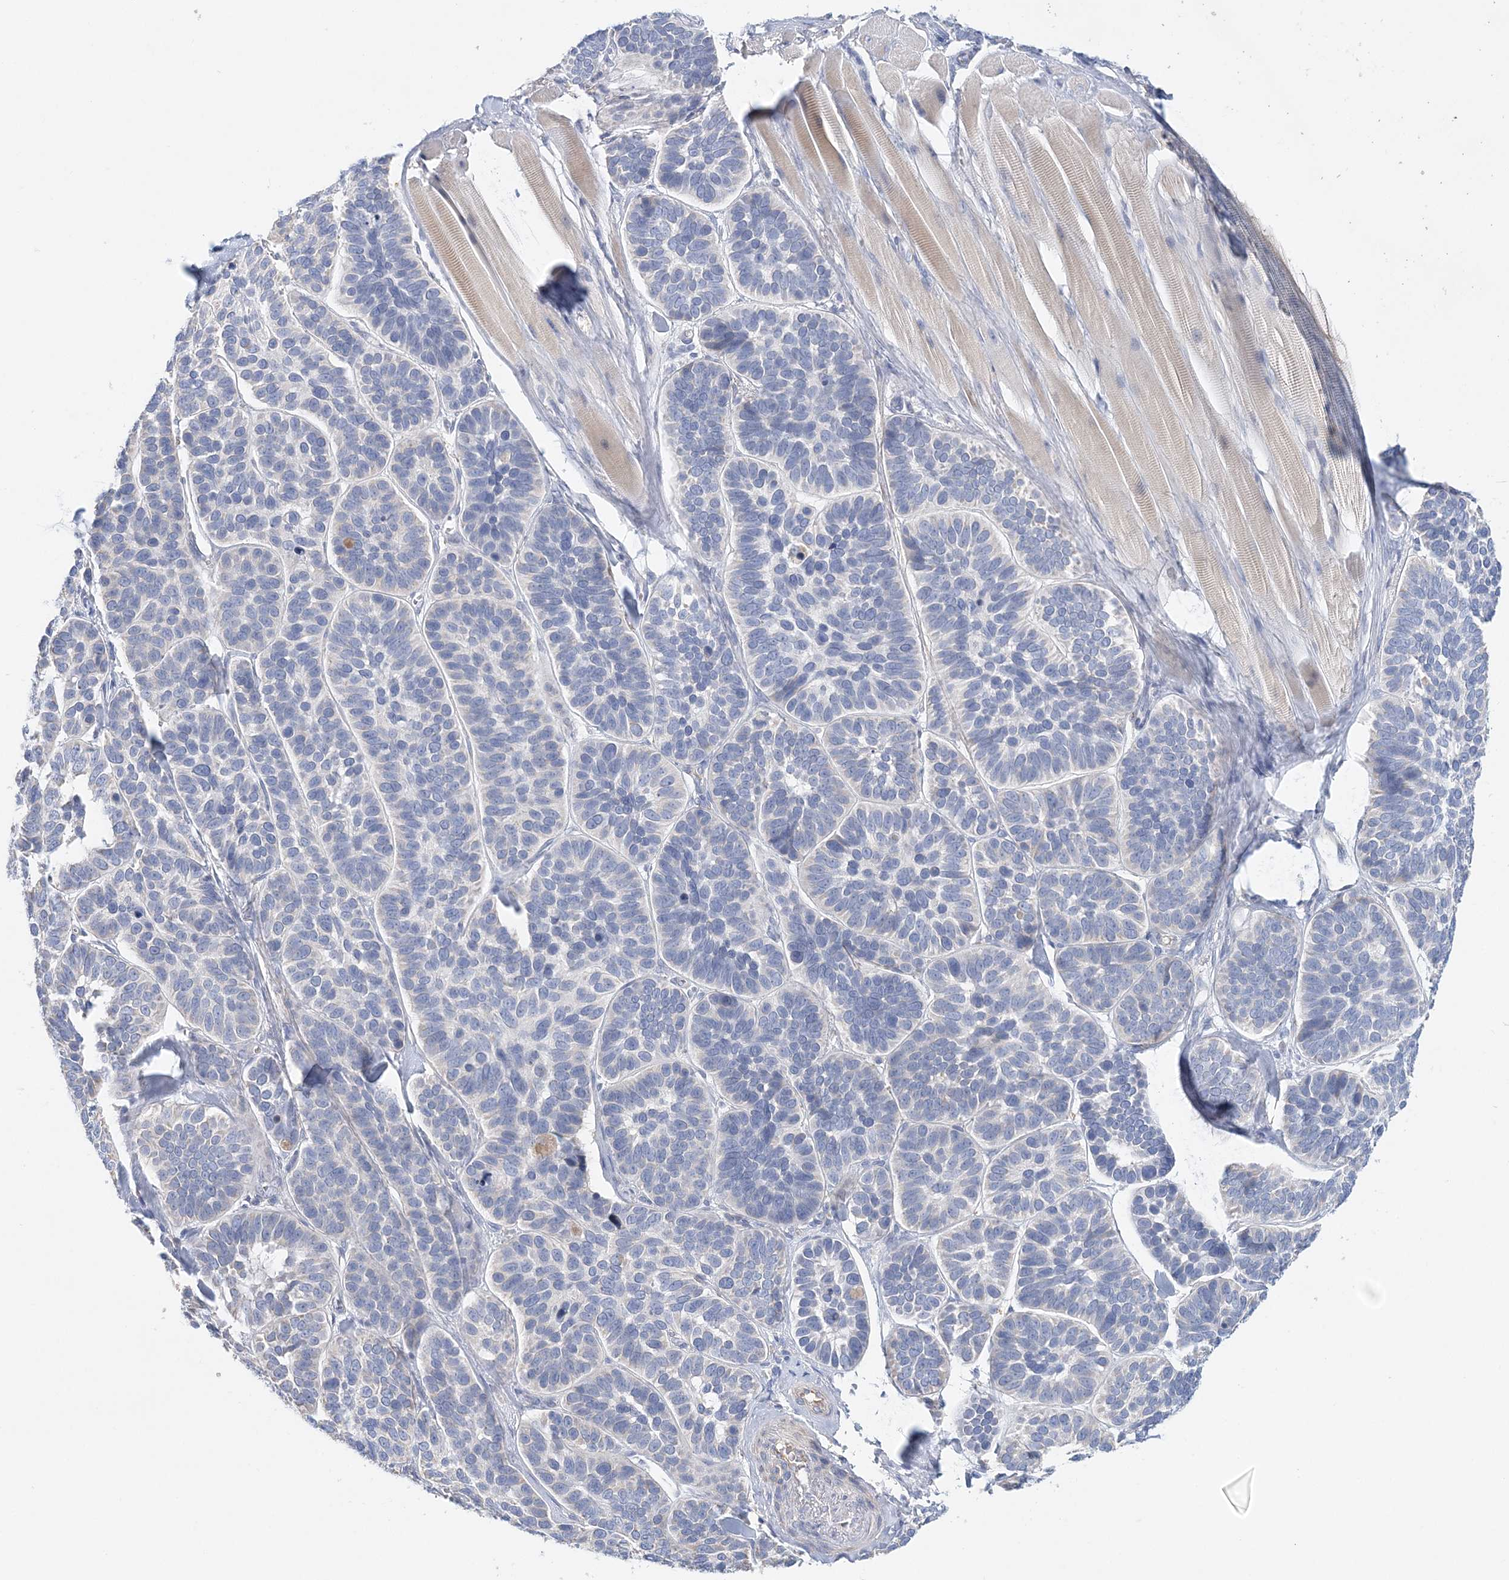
{"staining": {"intensity": "negative", "quantity": "none", "location": "none"}, "tissue": "skin cancer", "cell_type": "Tumor cells", "image_type": "cancer", "snomed": [{"axis": "morphology", "description": "Basal cell carcinoma"}, {"axis": "topography", "description": "Skin"}], "caption": "Immunohistochemistry (IHC) image of human skin cancer stained for a protein (brown), which shows no staining in tumor cells. Brightfield microscopy of IHC stained with DAB (brown) and hematoxylin (blue), captured at high magnification.", "gene": "LRRIQ4", "patient": {"sex": "male", "age": 62}}